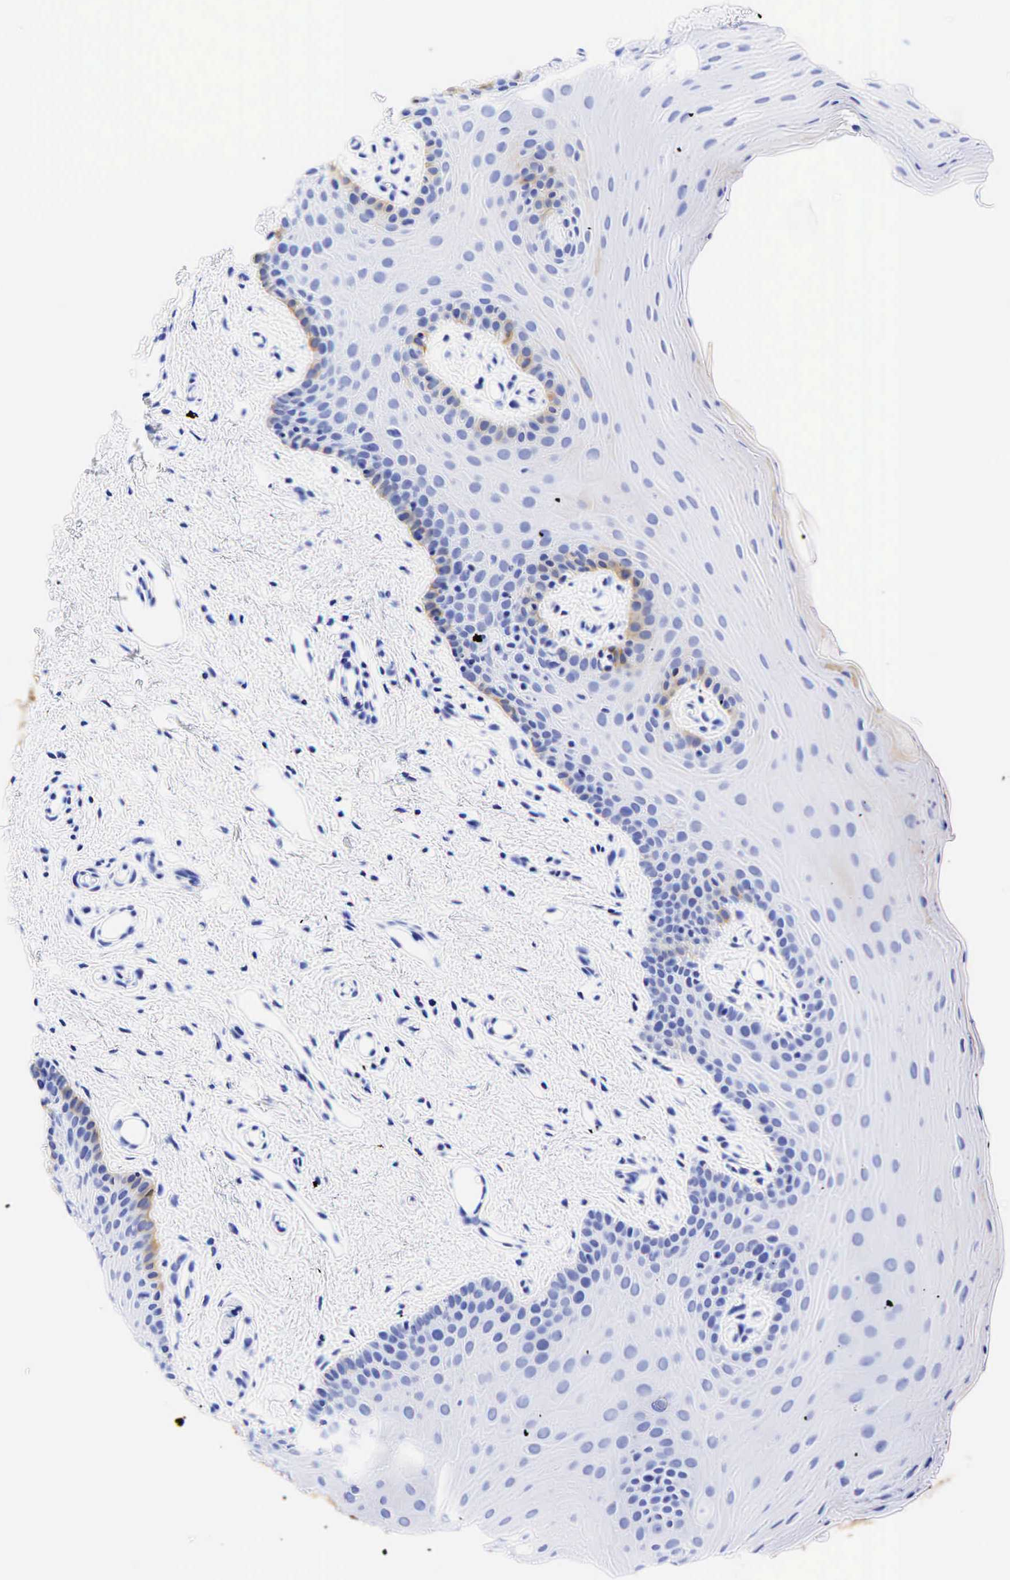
{"staining": {"intensity": "negative", "quantity": "none", "location": "none"}, "tissue": "oral mucosa", "cell_type": "Squamous epithelial cells", "image_type": "normal", "snomed": [{"axis": "morphology", "description": "Normal tissue, NOS"}, {"axis": "topography", "description": "Oral tissue"}], "caption": "Protein analysis of benign oral mucosa exhibits no significant positivity in squamous epithelial cells.", "gene": "KRT19", "patient": {"sex": "male", "age": 14}}